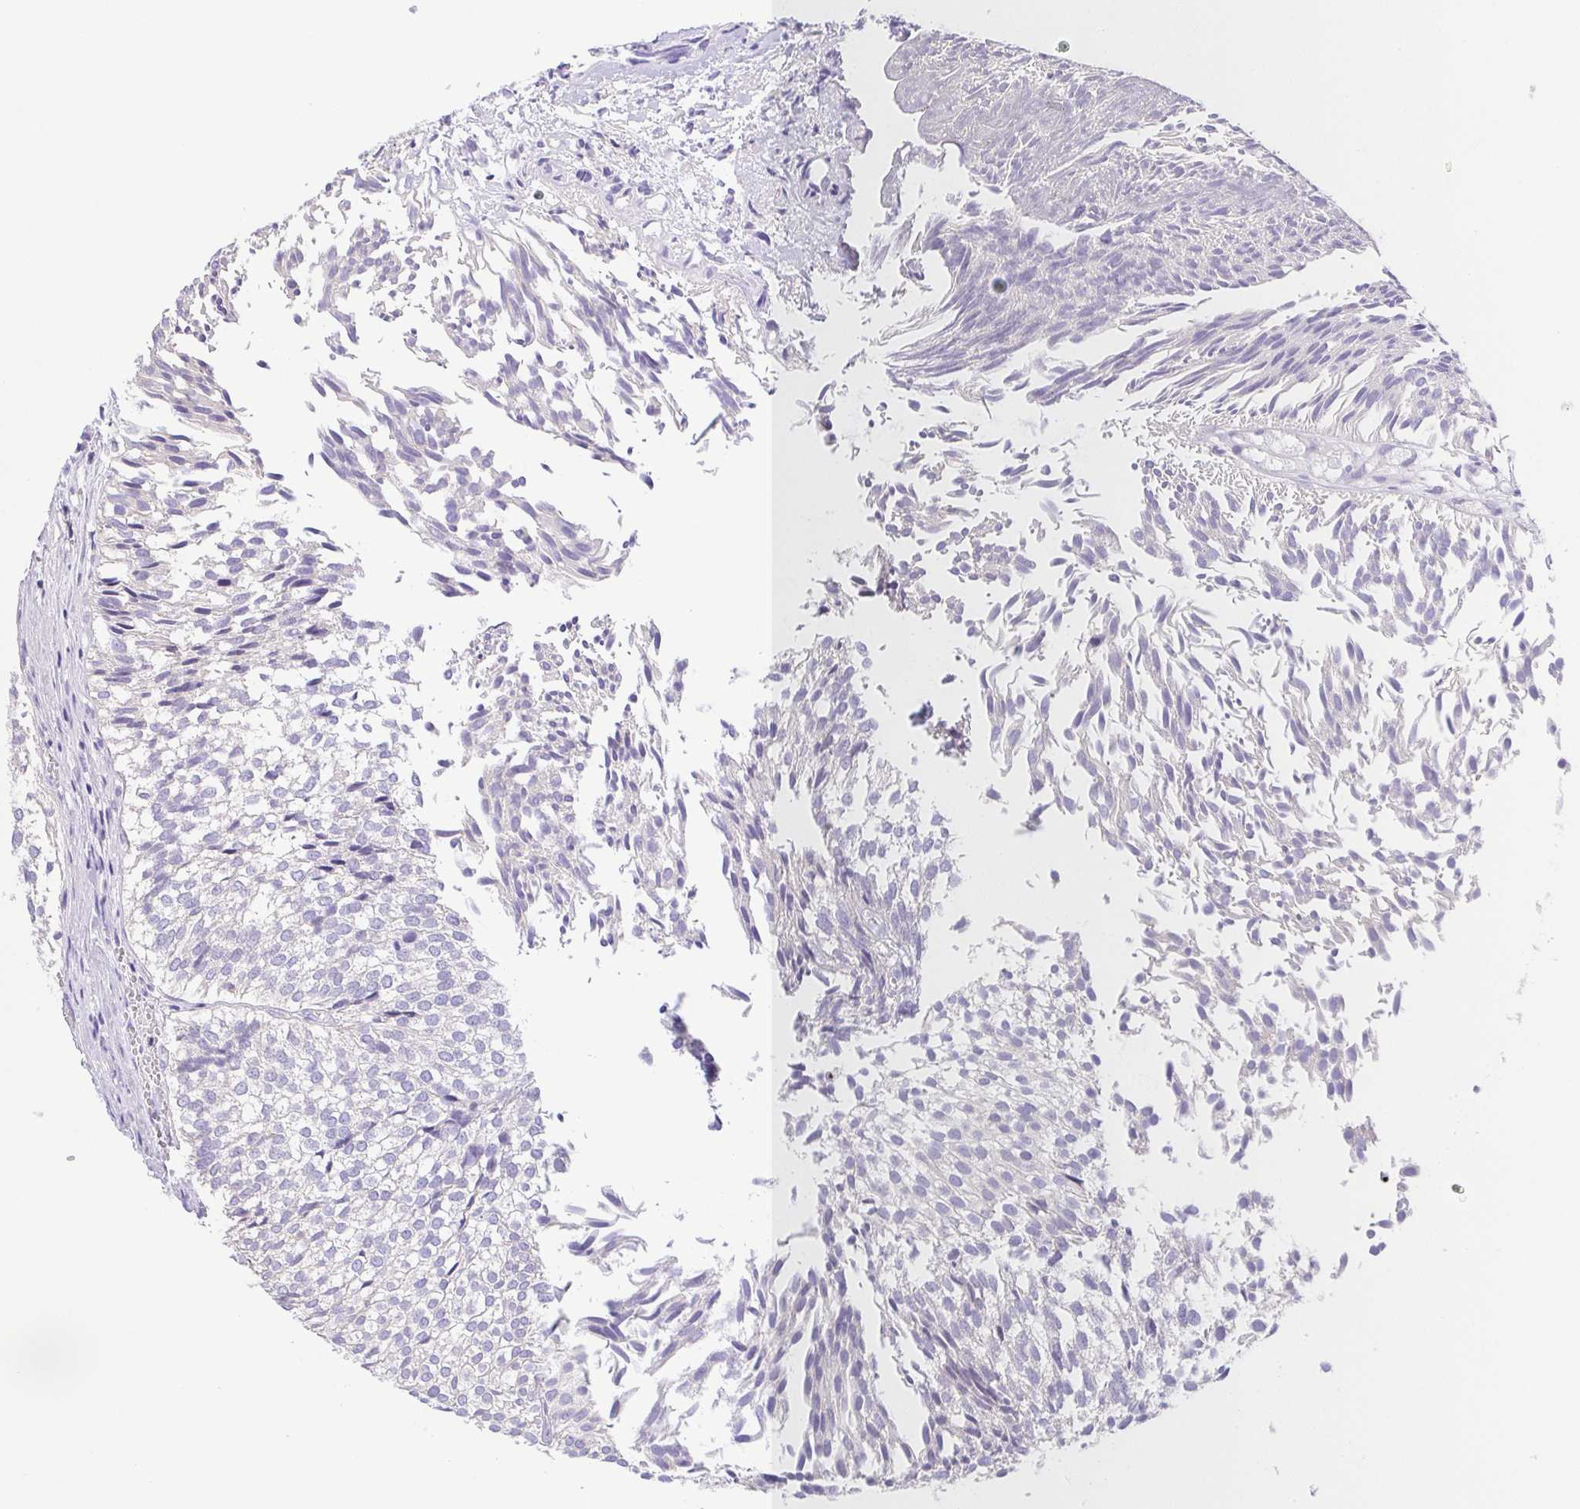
{"staining": {"intensity": "negative", "quantity": "none", "location": "none"}, "tissue": "urothelial cancer", "cell_type": "Tumor cells", "image_type": "cancer", "snomed": [{"axis": "morphology", "description": "Urothelial carcinoma, Low grade"}, {"axis": "topography", "description": "Urinary bladder"}], "caption": "A high-resolution histopathology image shows immunohistochemistry (IHC) staining of low-grade urothelial carcinoma, which shows no significant staining in tumor cells.", "gene": "PKDREJ", "patient": {"sex": "male", "age": 91}}